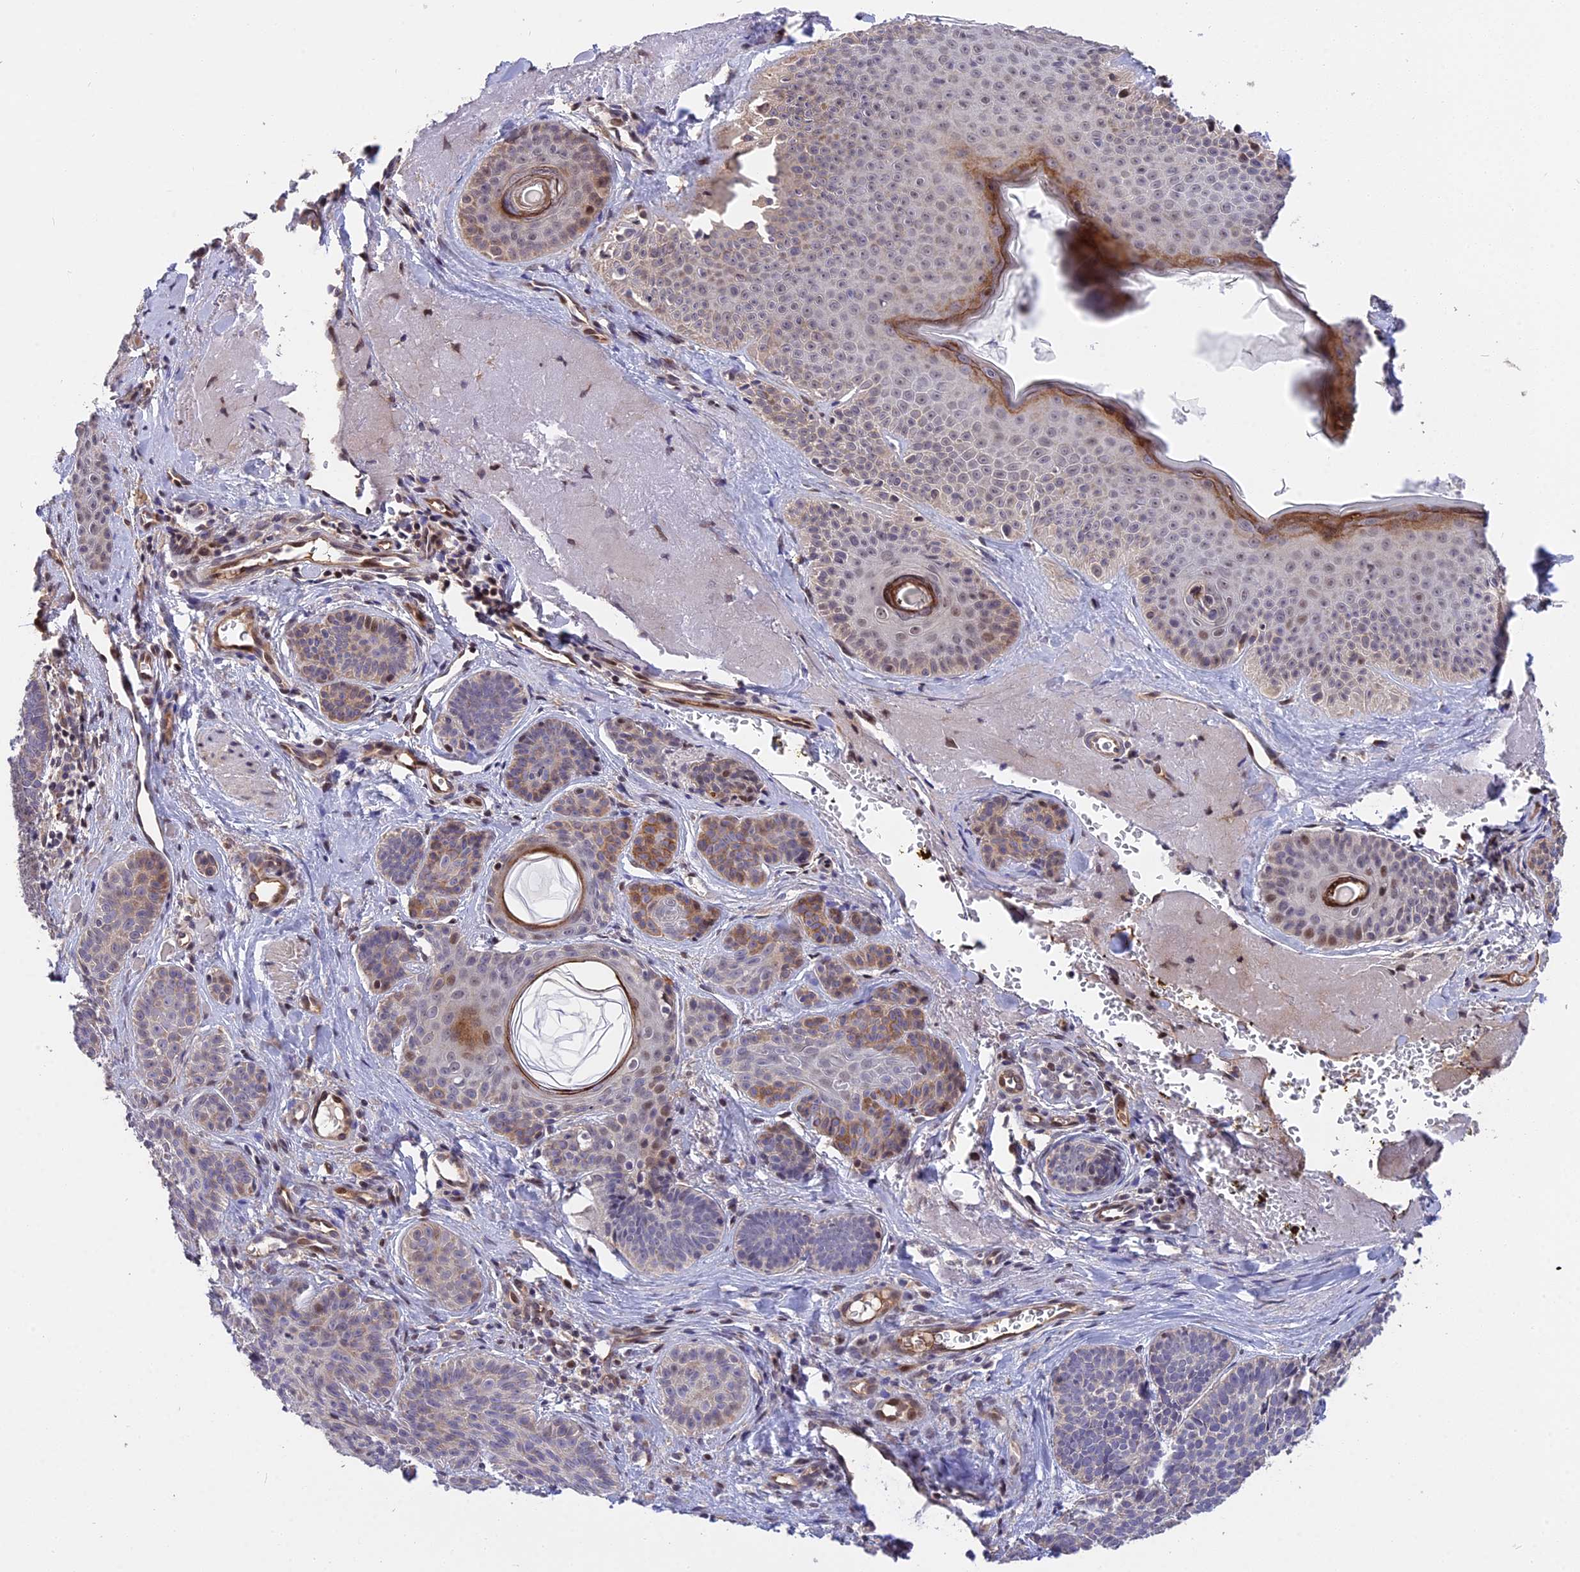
{"staining": {"intensity": "moderate", "quantity": "<25%", "location": "cytoplasmic/membranous"}, "tissue": "skin cancer", "cell_type": "Tumor cells", "image_type": "cancer", "snomed": [{"axis": "morphology", "description": "Basal cell carcinoma"}, {"axis": "topography", "description": "Skin"}], "caption": "The immunohistochemical stain shows moderate cytoplasmic/membranous positivity in tumor cells of basal cell carcinoma (skin) tissue.", "gene": "MFSD2A", "patient": {"sex": "male", "age": 85}}